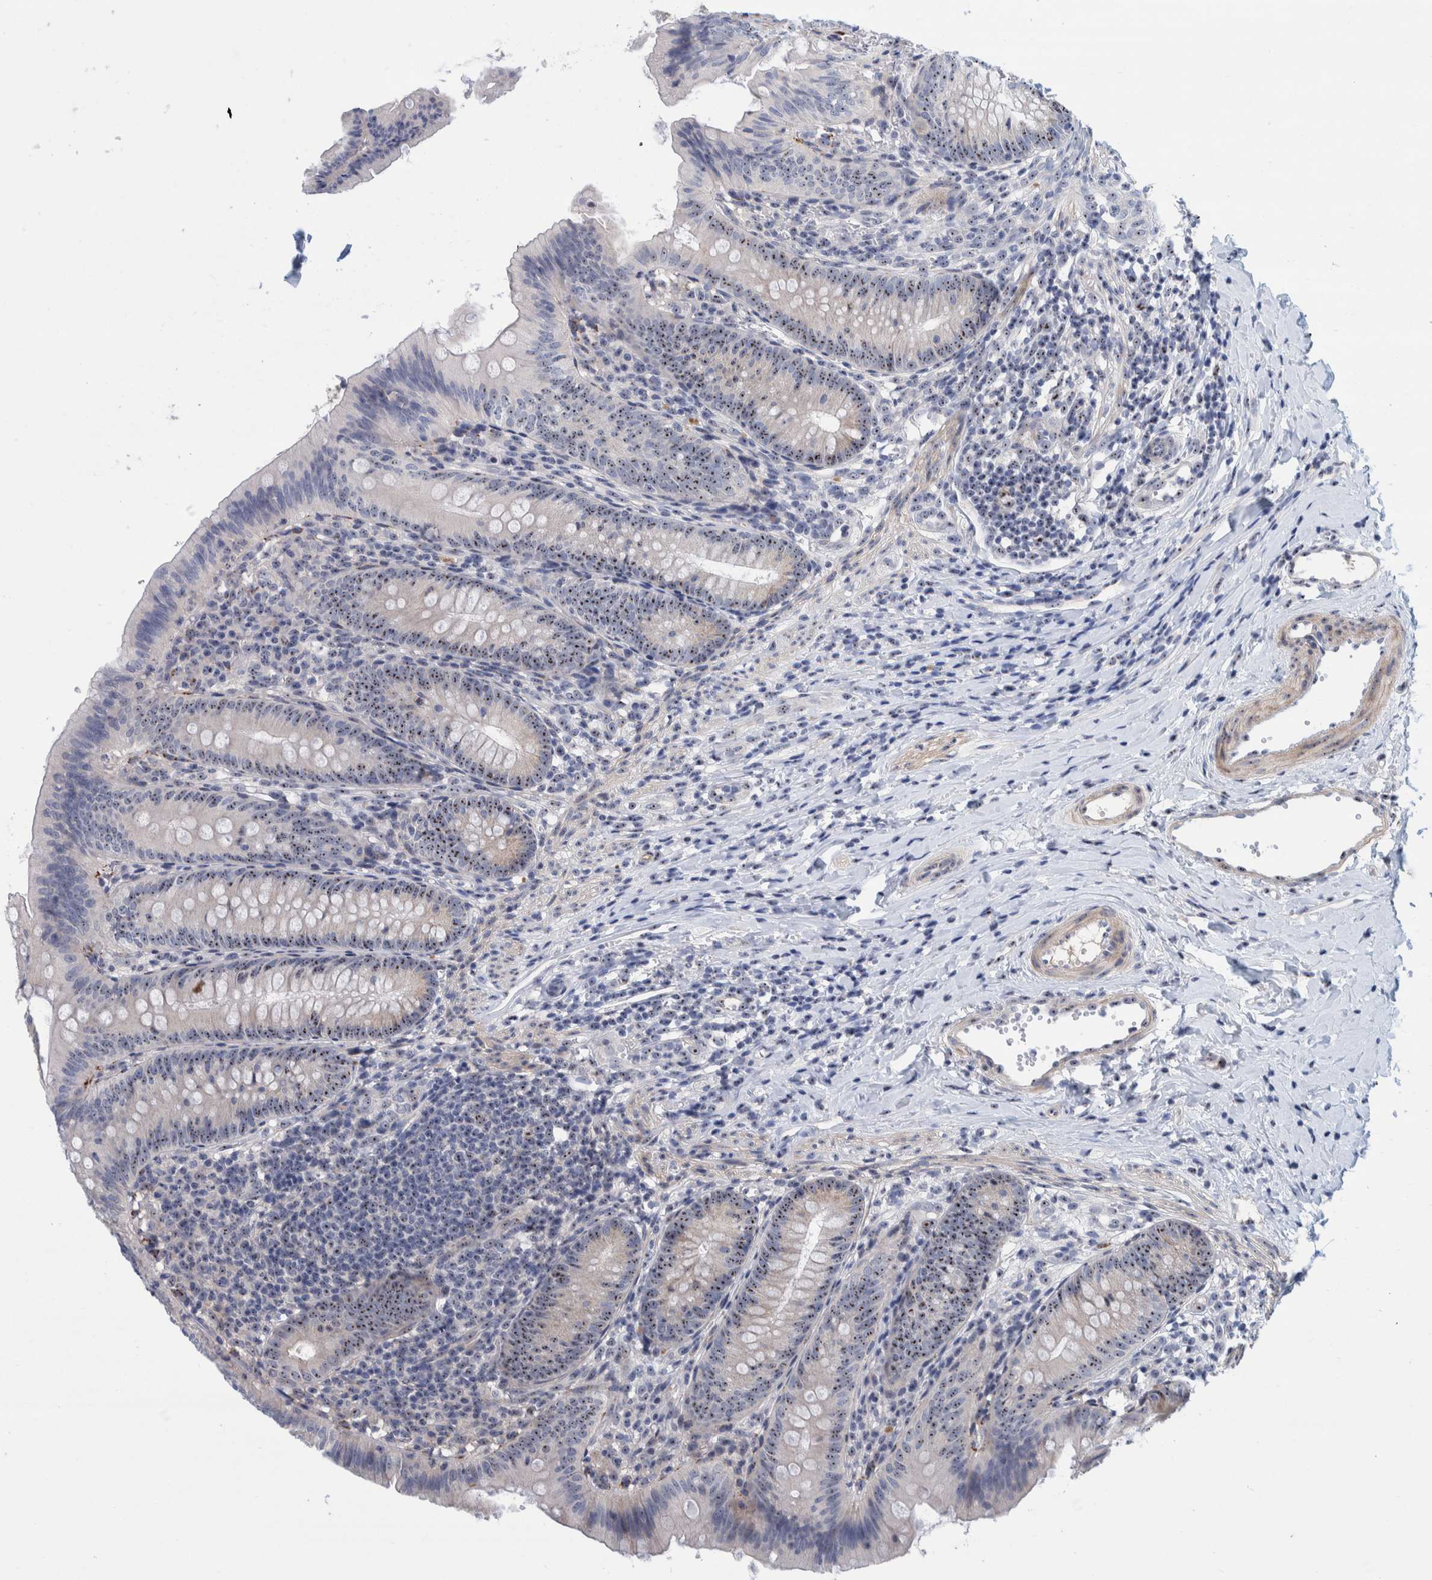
{"staining": {"intensity": "strong", "quantity": ">75%", "location": "nuclear"}, "tissue": "appendix", "cell_type": "Glandular cells", "image_type": "normal", "snomed": [{"axis": "morphology", "description": "Normal tissue, NOS"}, {"axis": "topography", "description": "Appendix"}], "caption": "A brown stain shows strong nuclear positivity of a protein in glandular cells of unremarkable human appendix. (DAB IHC with brightfield microscopy, high magnification).", "gene": "NOL11", "patient": {"sex": "male", "age": 1}}